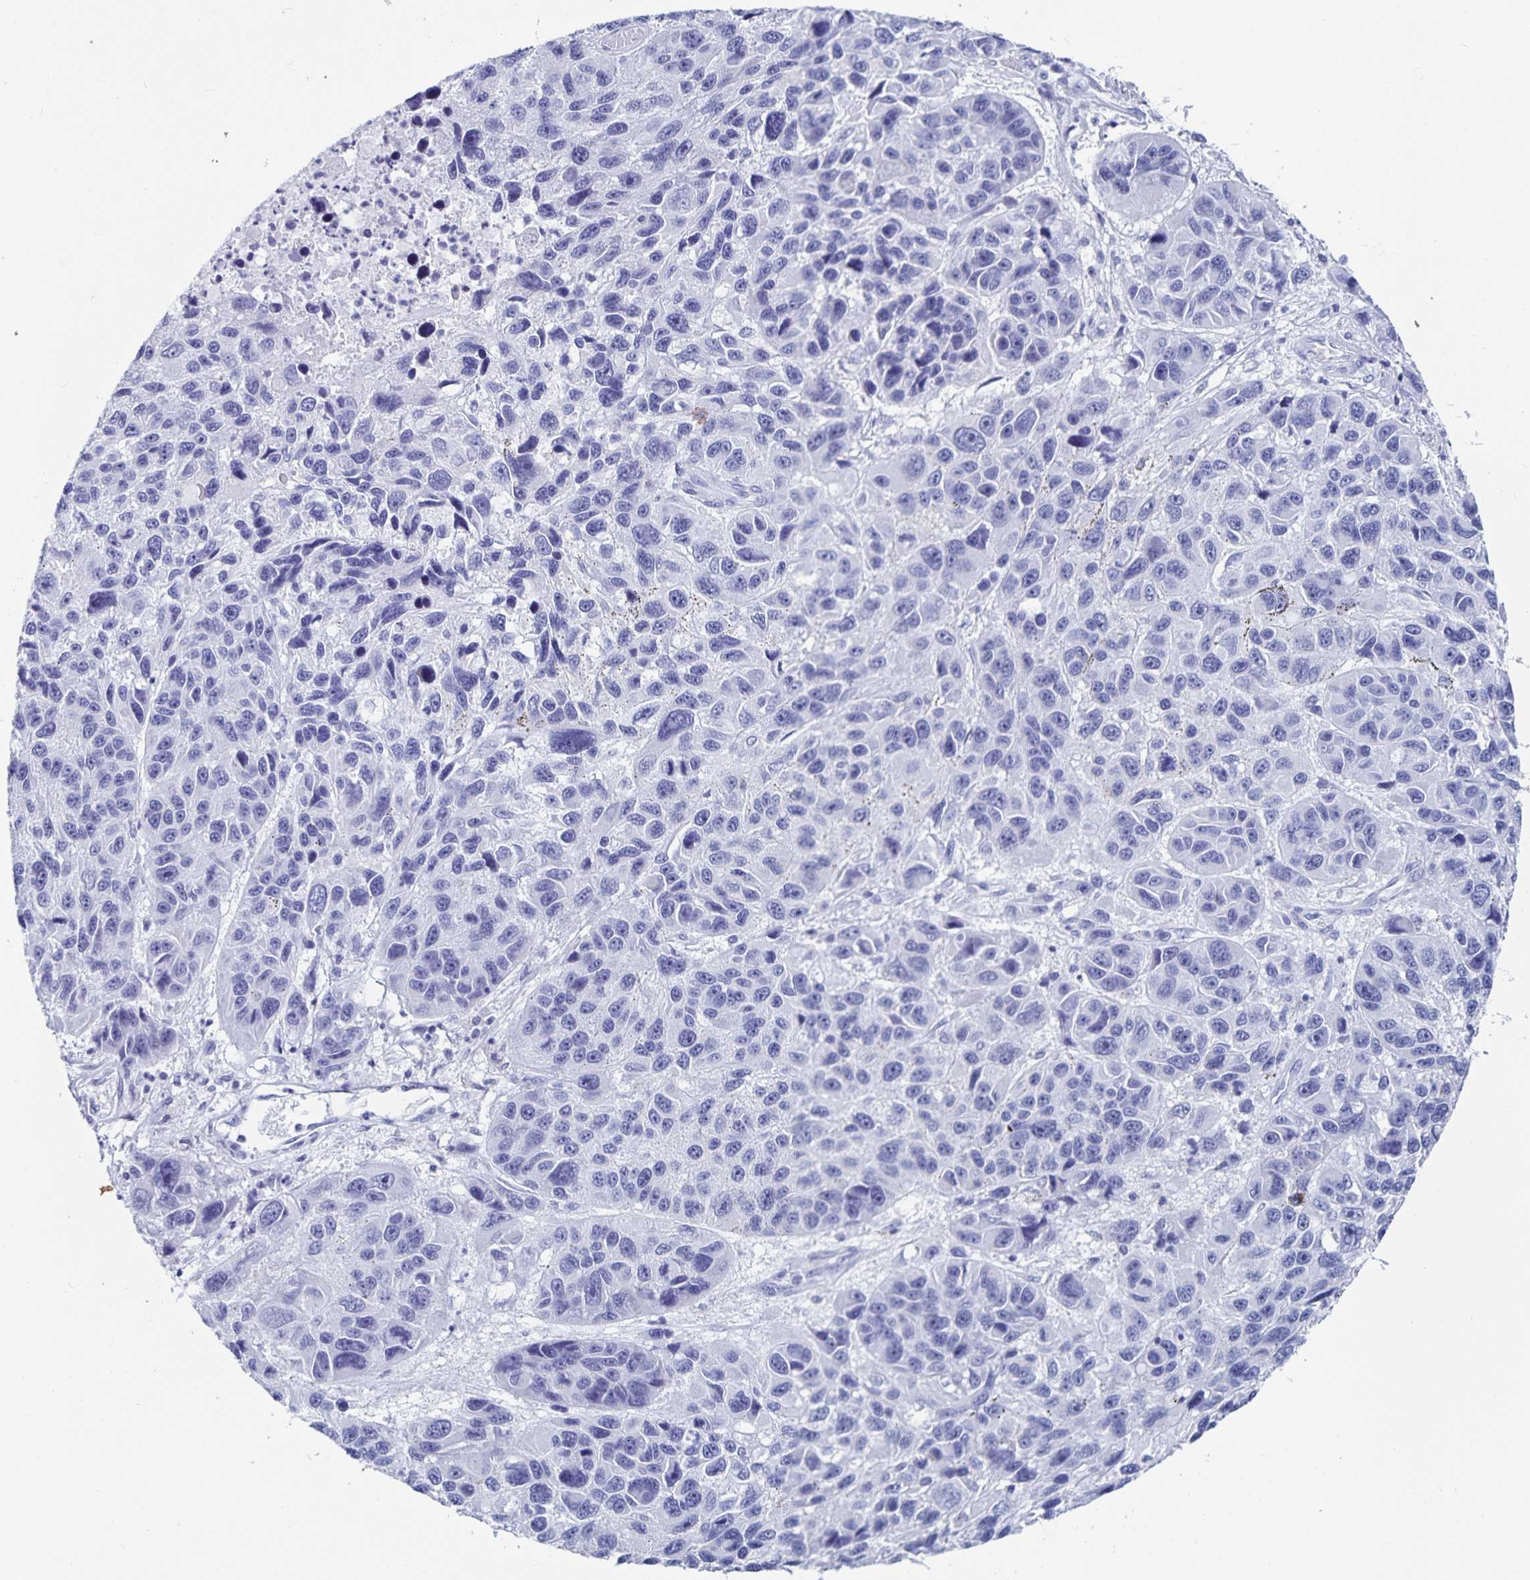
{"staining": {"intensity": "negative", "quantity": "none", "location": "none"}, "tissue": "melanoma", "cell_type": "Tumor cells", "image_type": "cancer", "snomed": [{"axis": "morphology", "description": "Malignant melanoma, NOS"}, {"axis": "topography", "description": "Skin"}], "caption": "Immunohistochemical staining of human malignant melanoma shows no significant staining in tumor cells.", "gene": "C19orf73", "patient": {"sex": "male", "age": 53}}